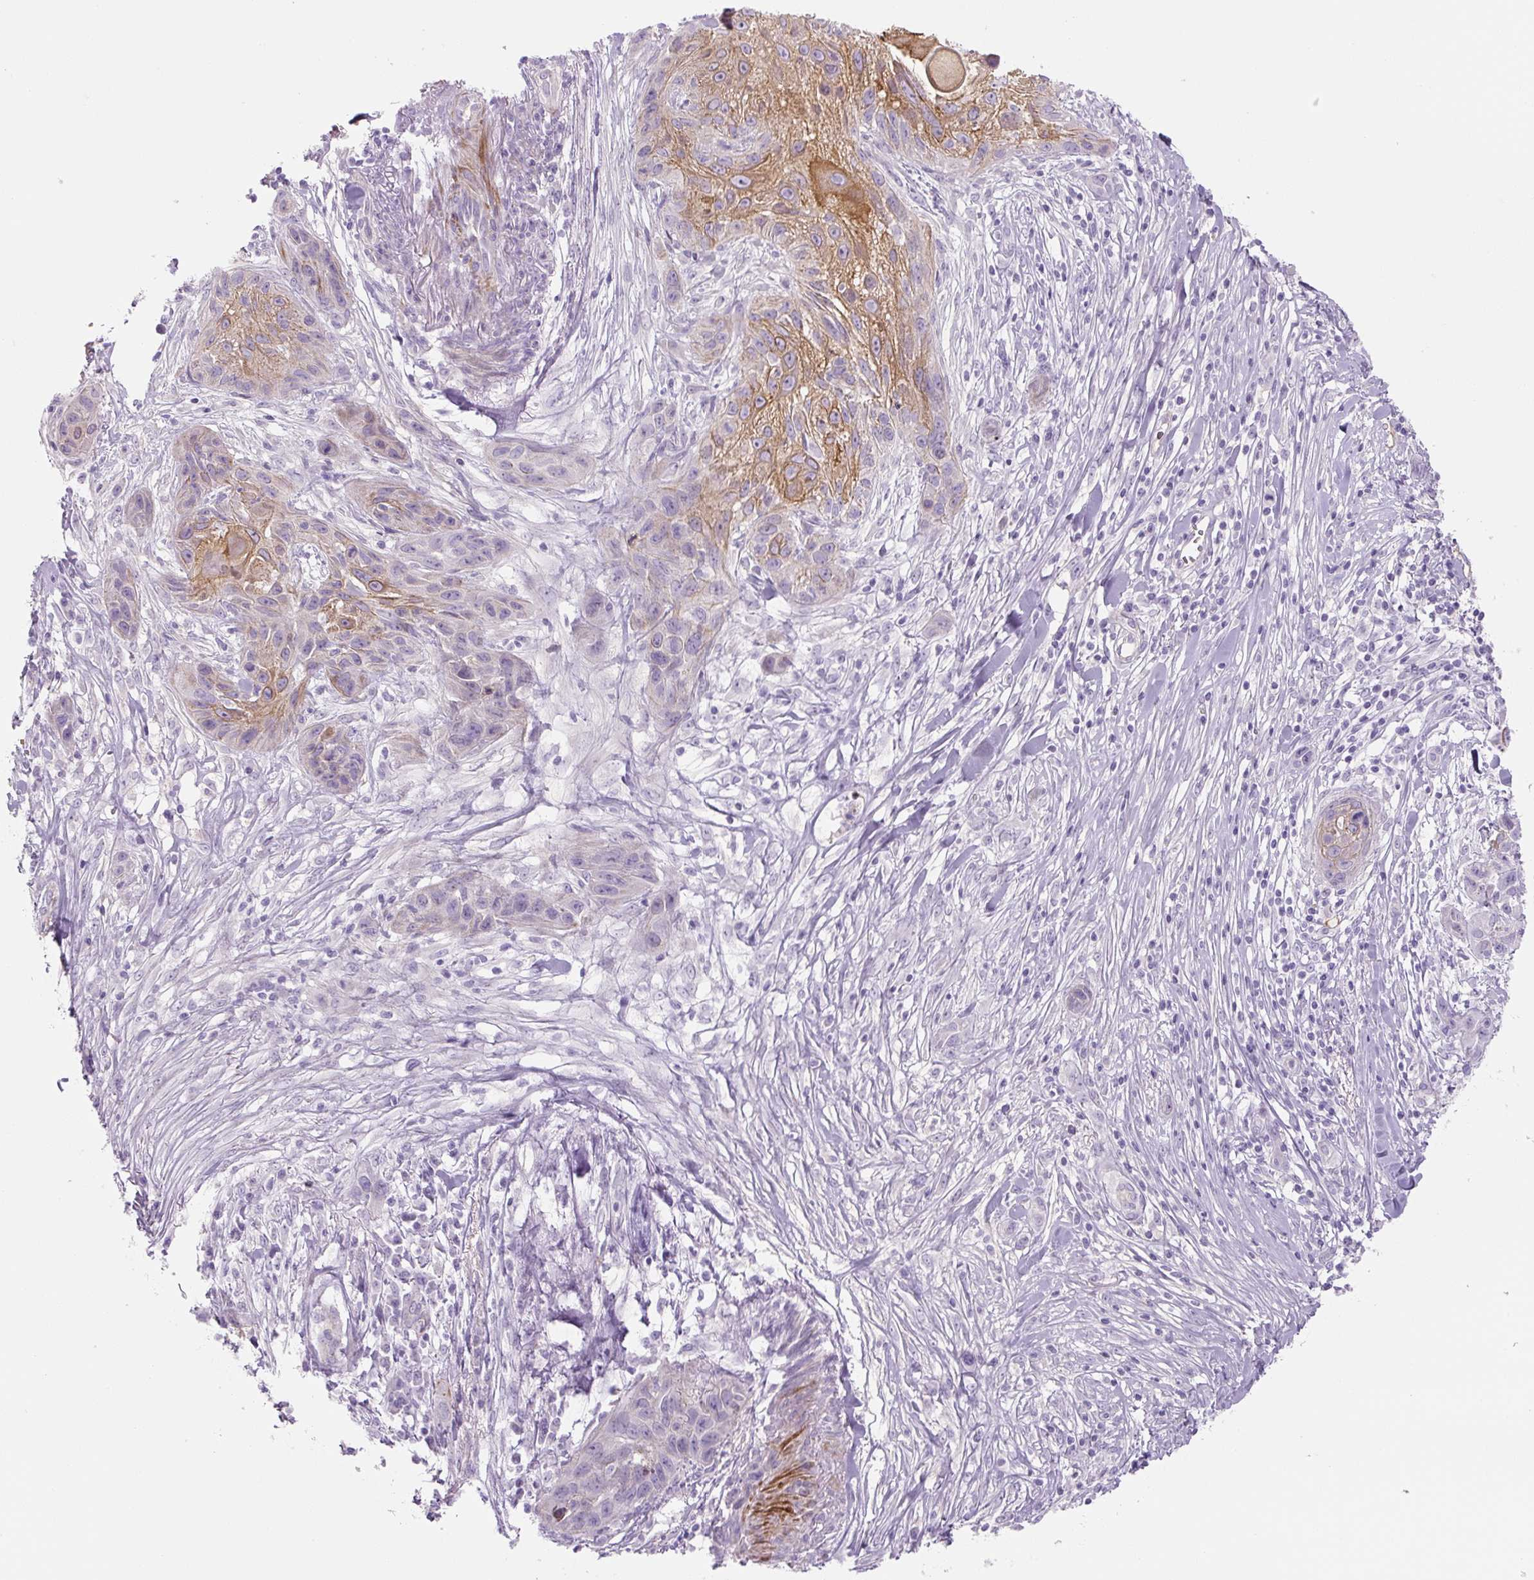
{"staining": {"intensity": "moderate", "quantity": "<25%", "location": "cytoplasmic/membranous"}, "tissue": "skin cancer", "cell_type": "Tumor cells", "image_type": "cancer", "snomed": [{"axis": "morphology", "description": "Squamous cell carcinoma, NOS"}, {"axis": "topography", "description": "Skin"}, {"axis": "topography", "description": "Vulva"}], "caption": "Protein expression analysis of skin cancer (squamous cell carcinoma) demonstrates moderate cytoplasmic/membranous positivity in approximately <25% of tumor cells. The staining was performed using DAB (3,3'-diaminobenzidine), with brown indicating positive protein expression. Nuclei are stained blue with hematoxylin.", "gene": "PRM1", "patient": {"sex": "female", "age": 83}}